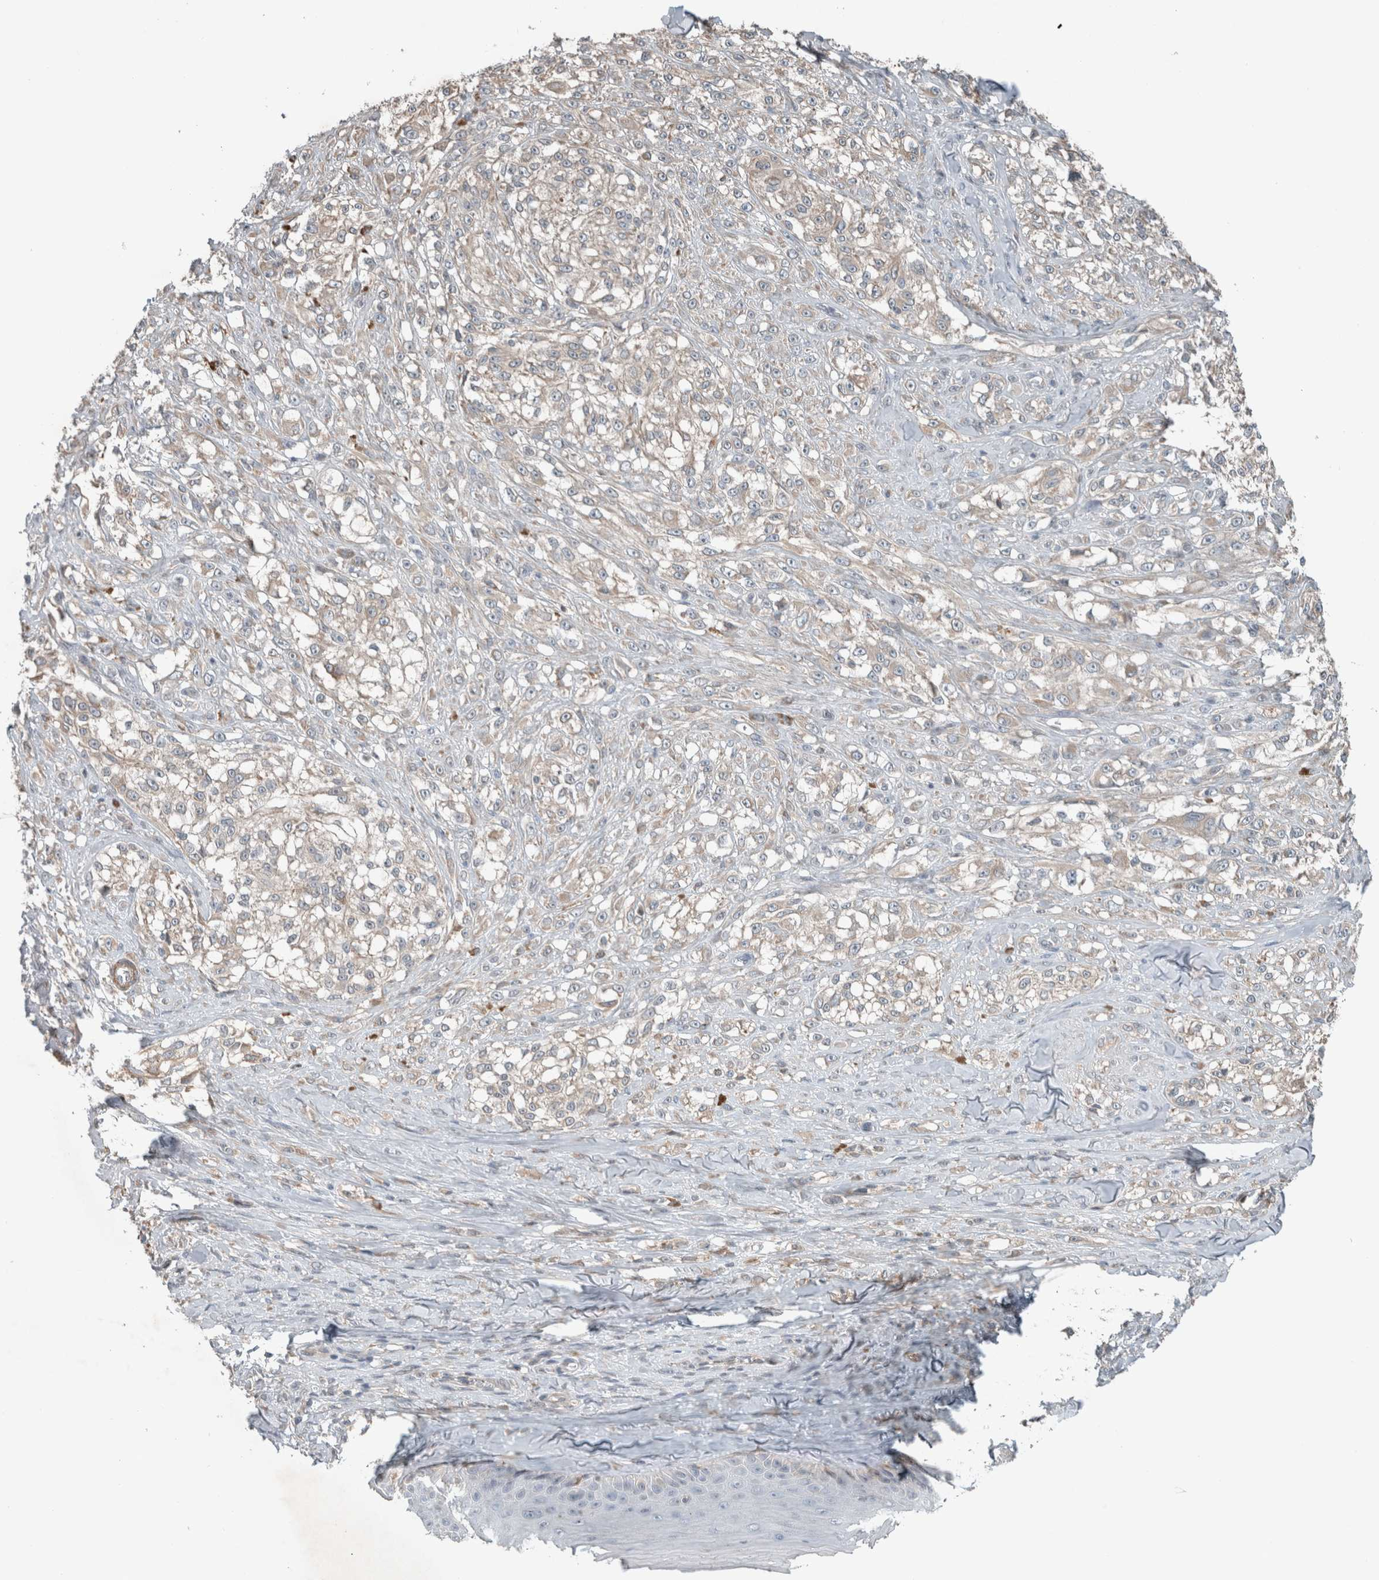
{"staining": {"intensity": "negative", "quantity": "none", "location": "none"}, "tissue": "melanoma", "cell_type": "Tumor cells", "image_type": "cancer", "snomed": [{"axis": "morphology", "description": "Malignant melanoma, NOS"}, {"axis": "topography", "description": "Skin of head"}], "caption": "Immunohistochemistry of human melanoma demonstrates no staining in tumor cells. (DAB IHC, high magnification).", "gene": "JADE2", "patient": {"sex": "male", "age": 83}}